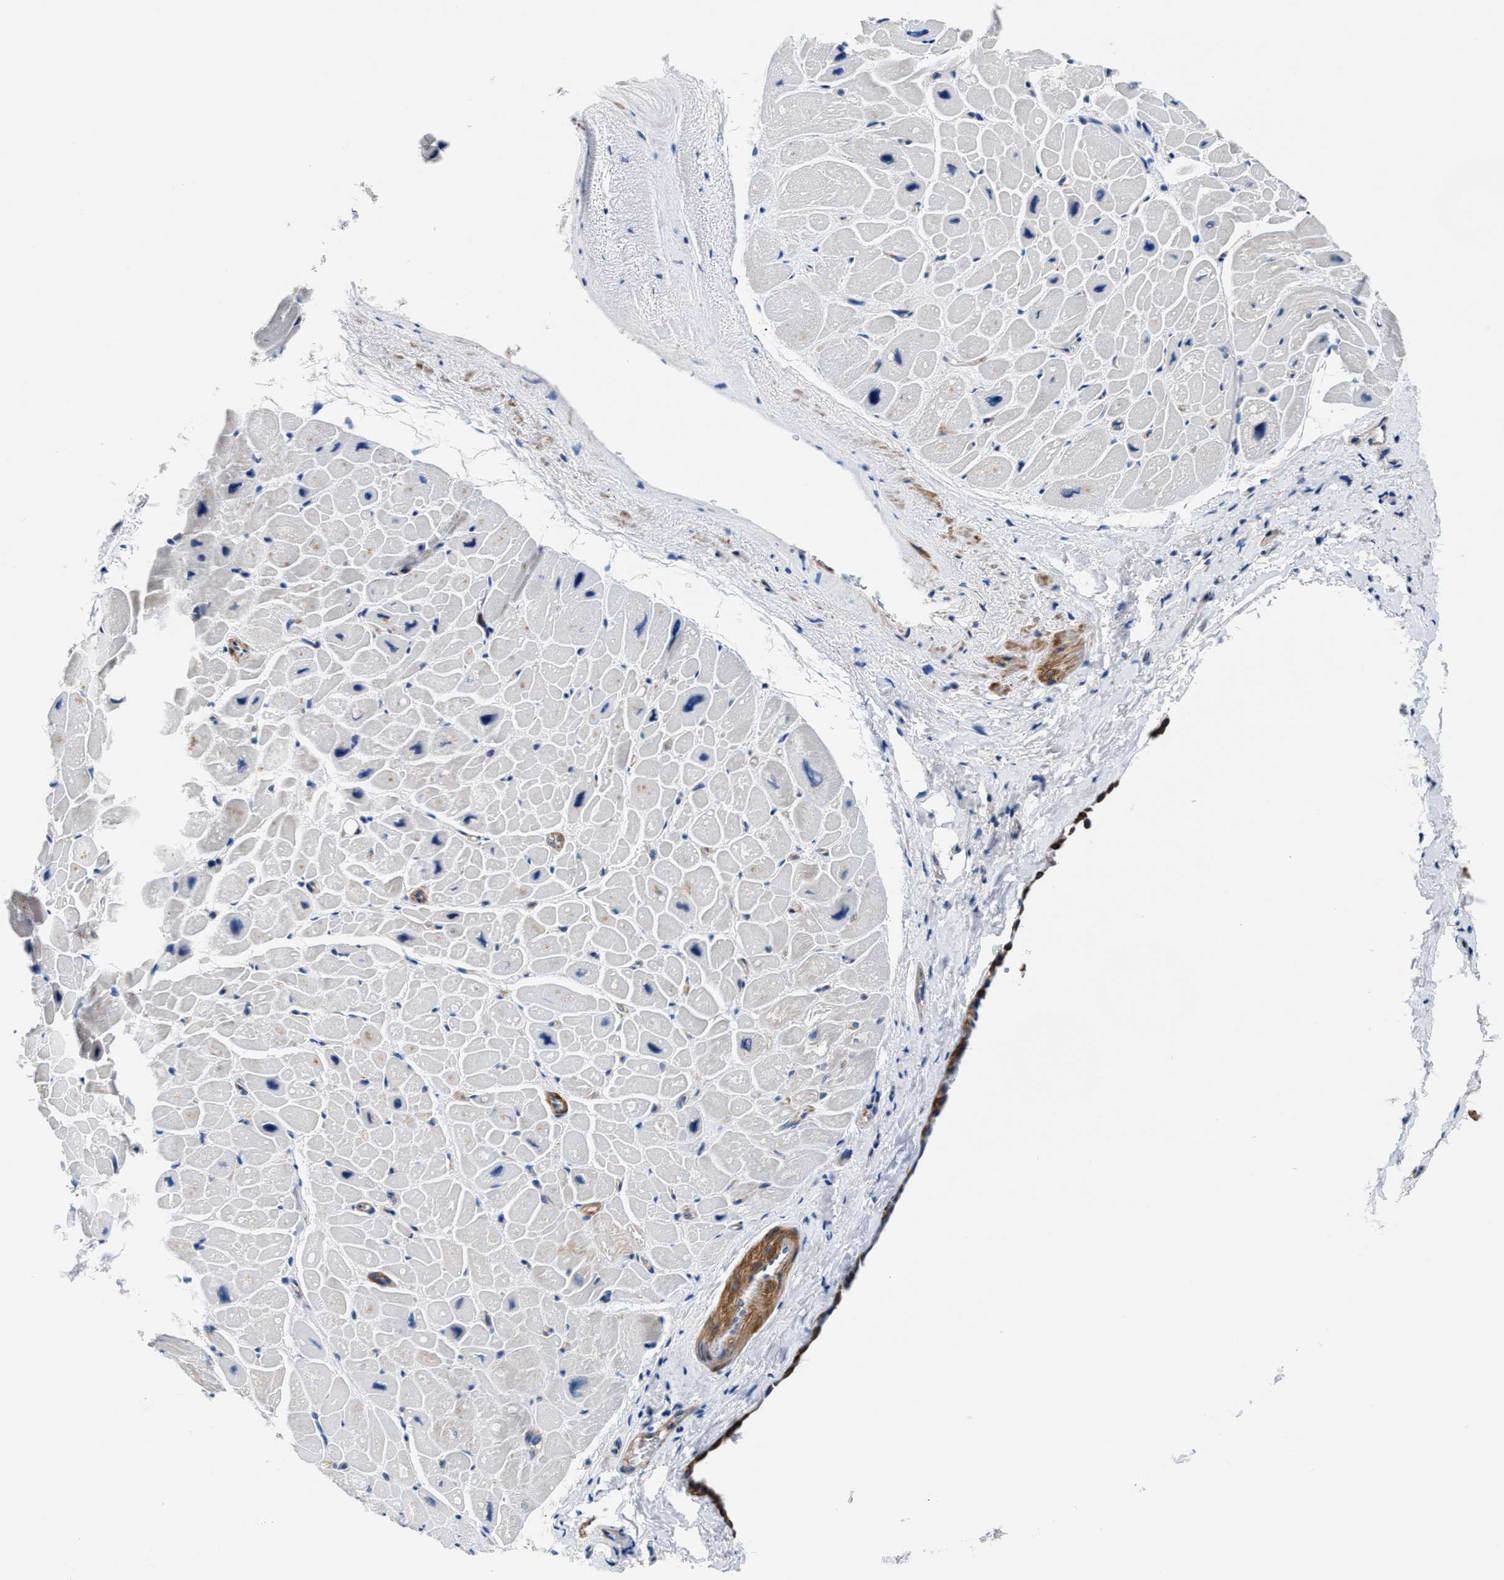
{"staining": {"intensity": "moderate", "quantity": "<25%", "location": "cytoplasmic/membranous"}, "tissue": "heart muscle", "cell_type": "Cardiomyocytes", "image_type": "normal", "snomed": [{"axis": "morphology", "description": "Normal tissue, NOS"}, {"axis": "topography", "description": "Heart"}], "caption": "Protein staining displays moderate cytoplasmic/membranous positivity in about <25% of cardiomyocytes in normal heart muscle.", "gene": "PARG", "patient": {"sex": "male", "age": 49}}